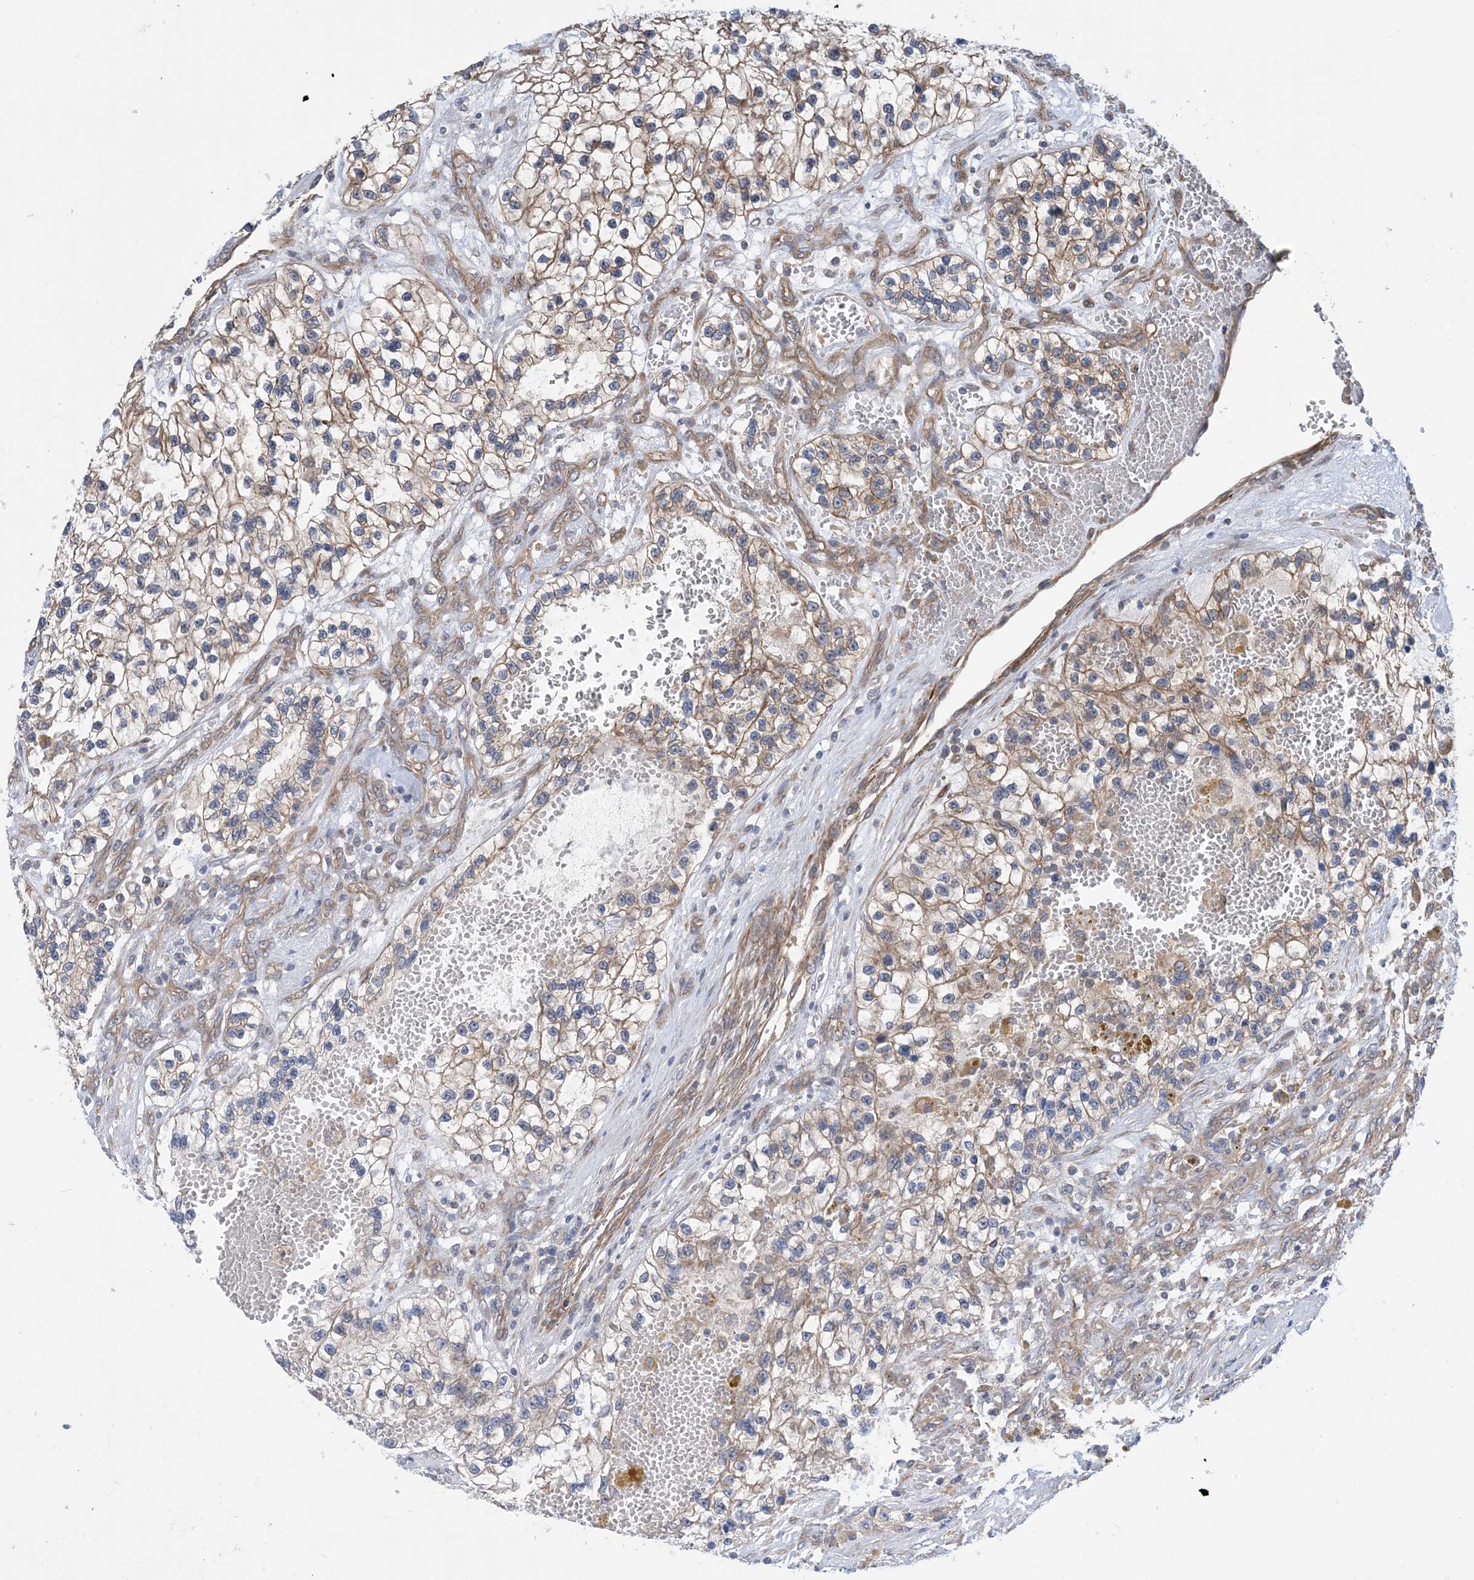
{"staining": {"intensity": "moderate", "quantity": "25%-75%", "location": "cytoplasmic/membranous"}, "tissue": "renal cancer", "cell_type": "Tumor cells", "image_type": "cancer", "snomed": [{"axis": "morphology", "description": "Adenocarcinoma, NOS"}, {"axis": "topography", "description": "Kidney"}], "caption": "Protein staining by immunohistochemistry (IHC) displays moderate cytoplasmic/membranous expression in about 25%-75% of tumor cells in renal adenocarcinoma.", "gene": "EHBP1", "patient": {"sex": "female", "age": 57}}